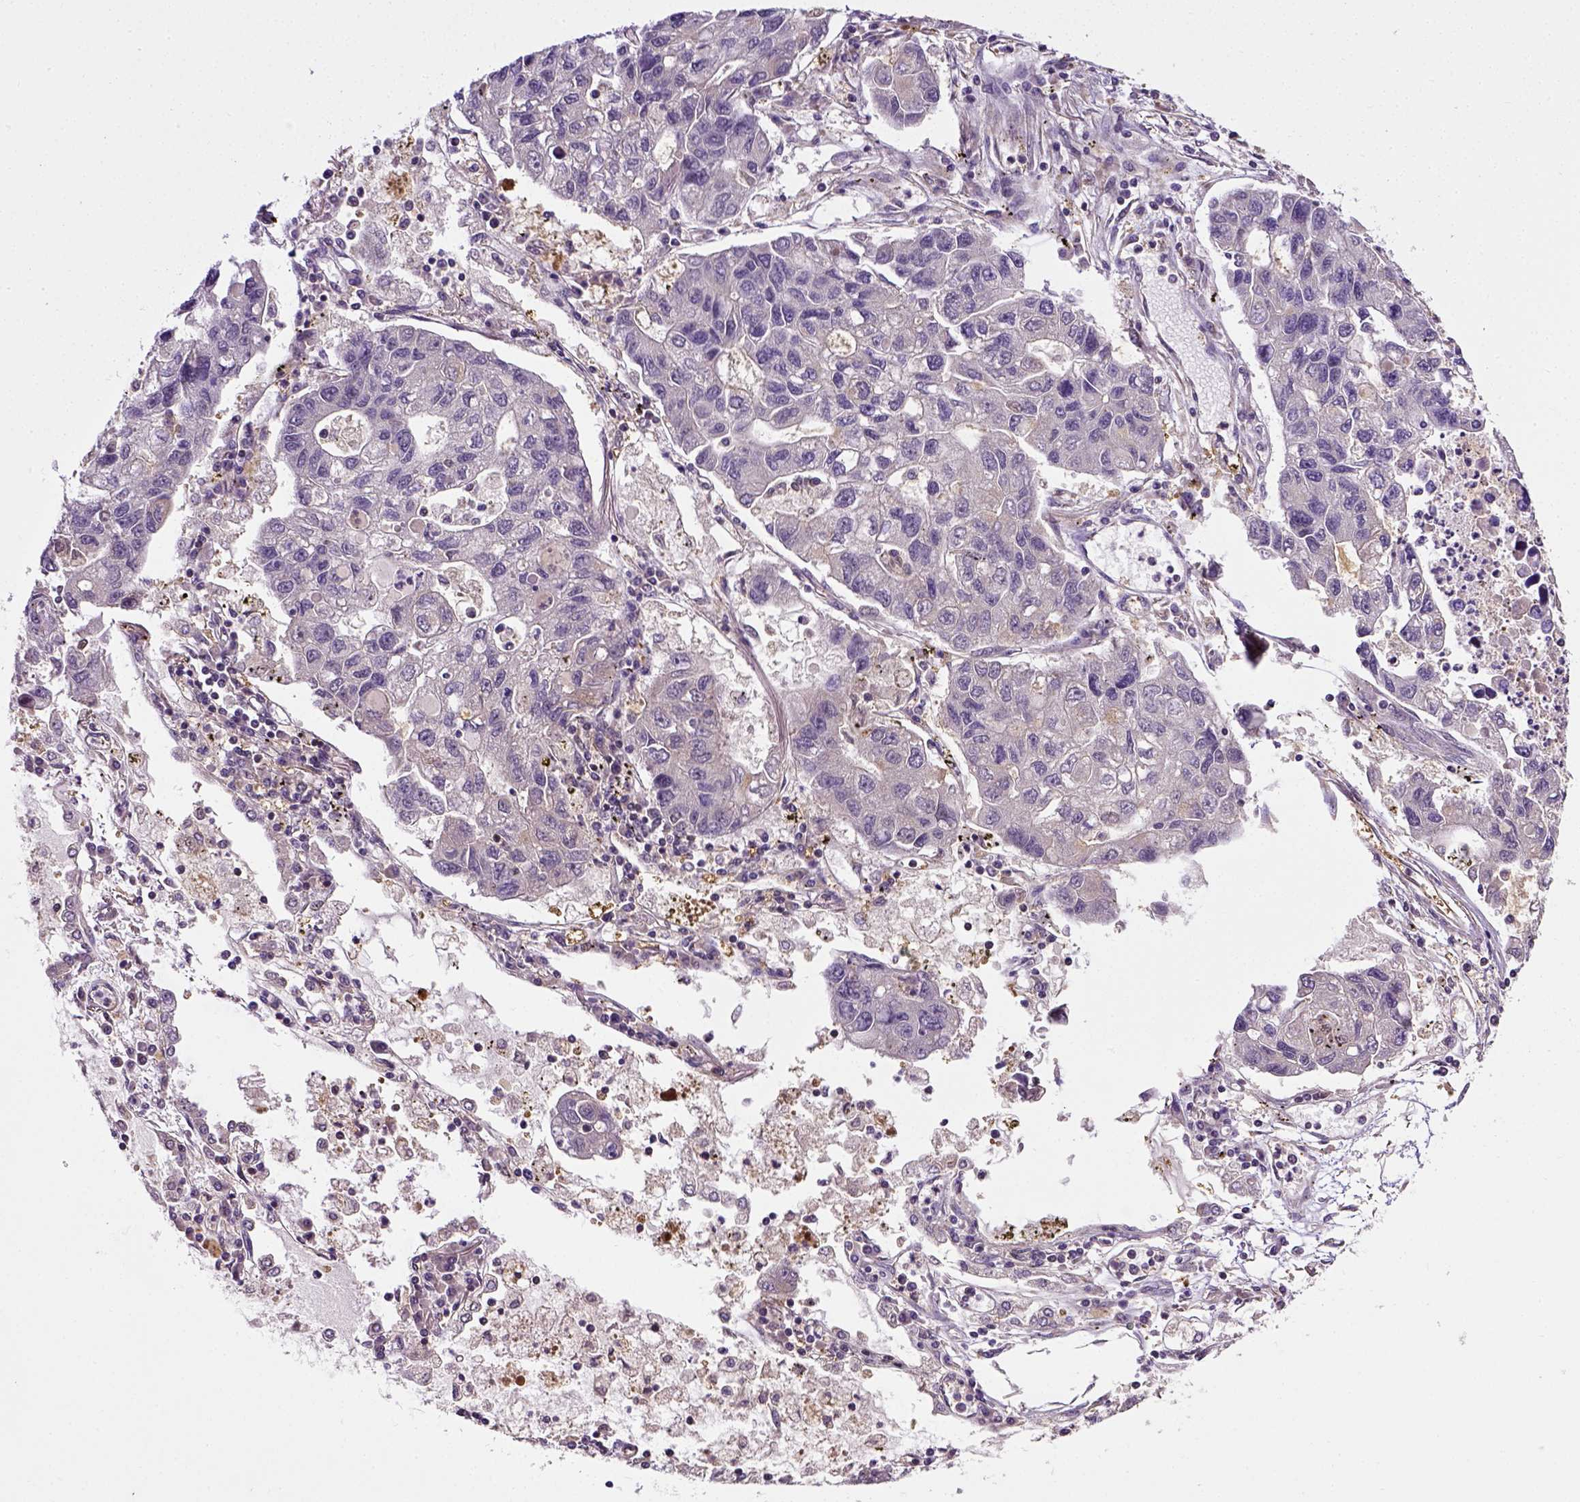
{"staining": {"intensity": "negative", "quantity": "none", "location": "none"}, "tissue": "lung cancer", "cell_type": "Tumor cells", "image_type": "cancer", "snomed": [{"axis": "morphology", "description": "Adenocarcinoma, NOS"}, {"axis": "topography", "description": "Bronchus"}, {"axis": "topography", "description": "Lung"}], "caption": "Immunohistochemical staining of adenocarcinoma (lung) demonstrates no significant positivity in tumor cells. (Stains: DAB (3,3'-diaminobenzidine) immunohistochemistry with hematoxylin counter stain, Microscopy: brightfield microscopy at high magnification).", "gene": "MATK", "patient": {"sex": "female", "age": 51}}